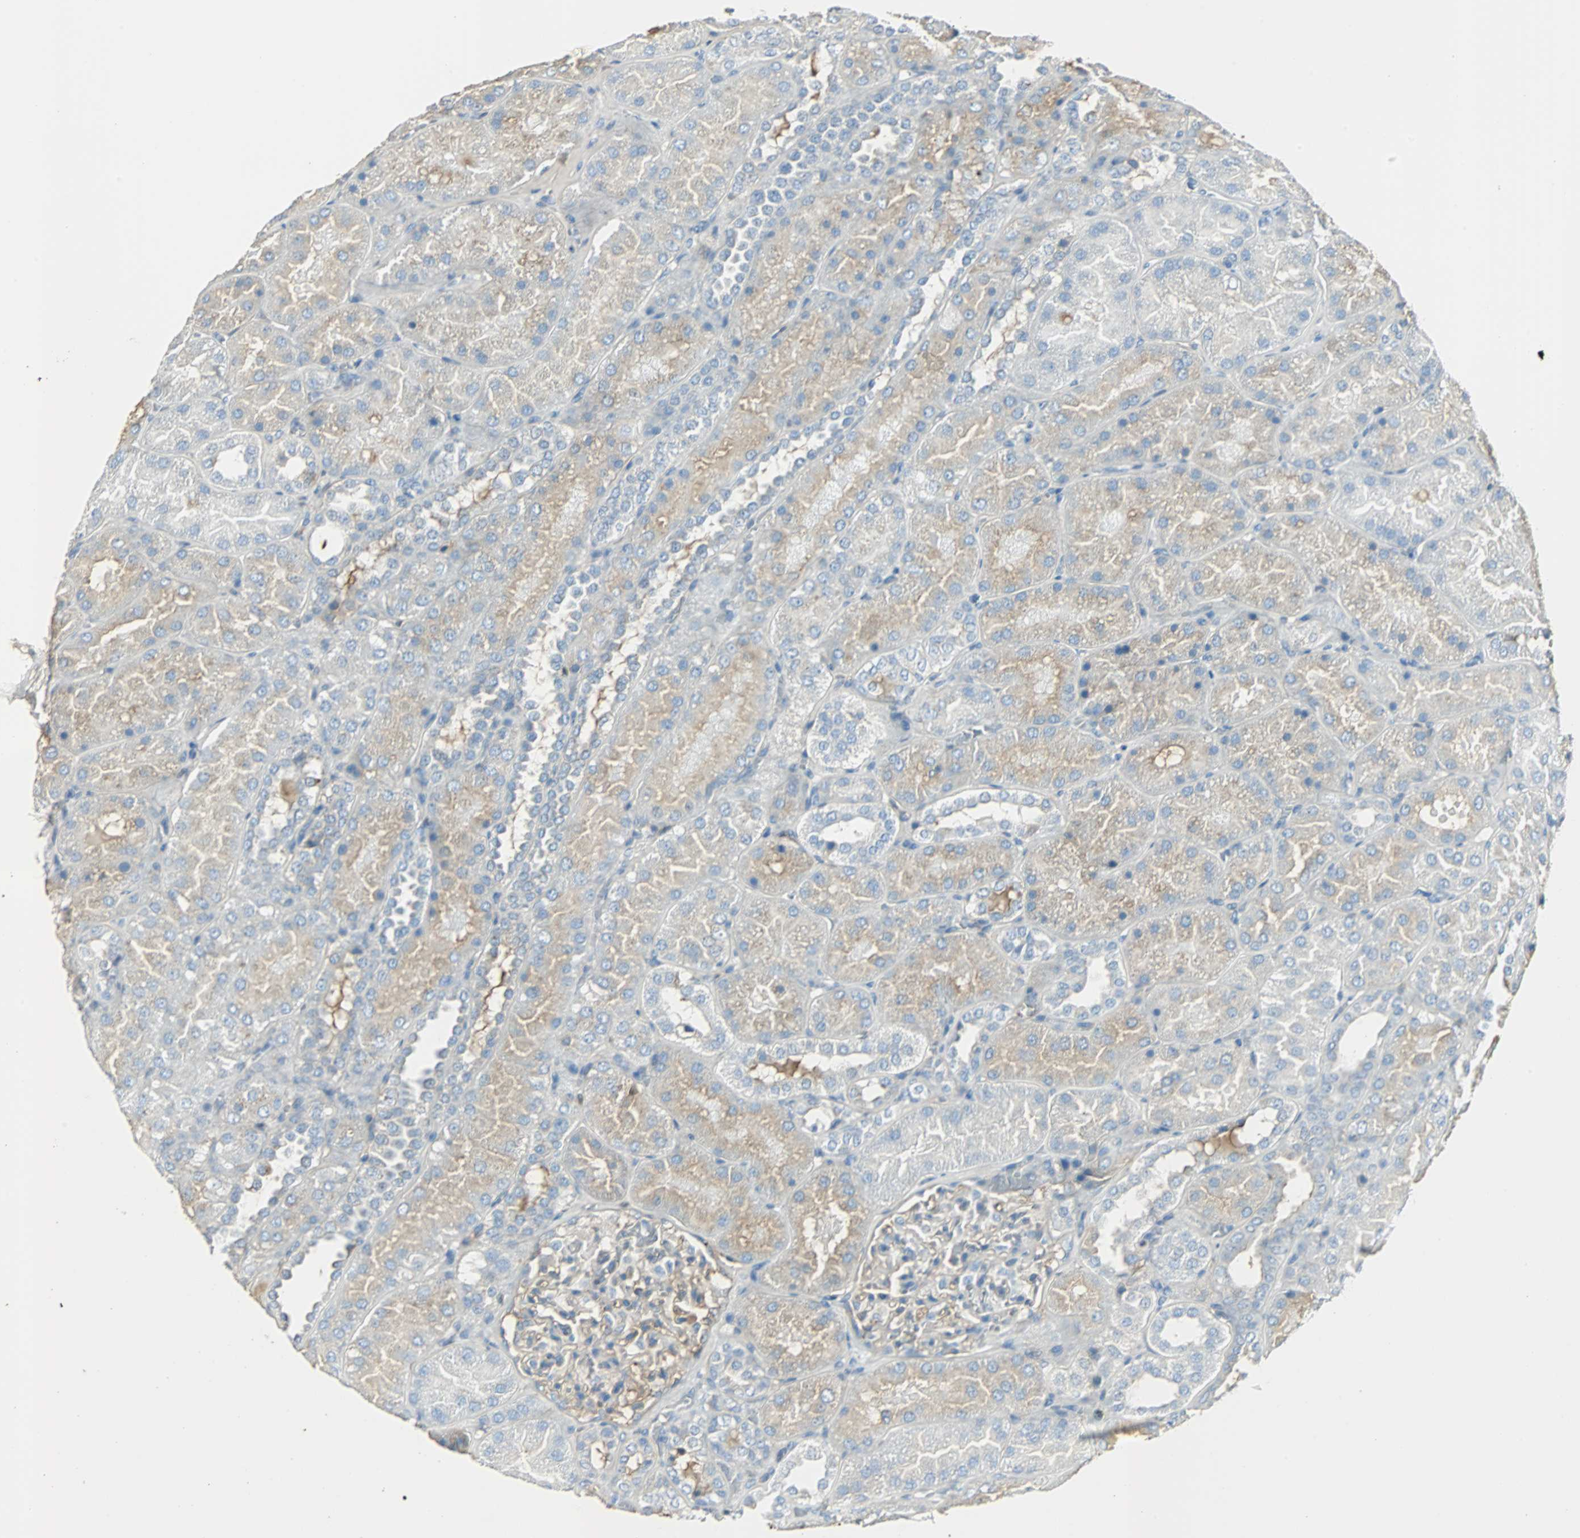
{"staining": {"intensity": "negative", "quantity": "none", "location": "none"}, "tissue": "kidney", "cell_type": "Cells in glomeruli", "image_type": "normal", "snomed": [{"axis": "morphology", "description": "Normal tissue, NOS"}, {"axis": "topography", "description": "Kidney"}], "caption": "Kidney stained for a protein using IHC demonstrates no expression cells in glomeruli.", "gene": "IGHA1", "patient": {"sex": "male", "age": 28}}